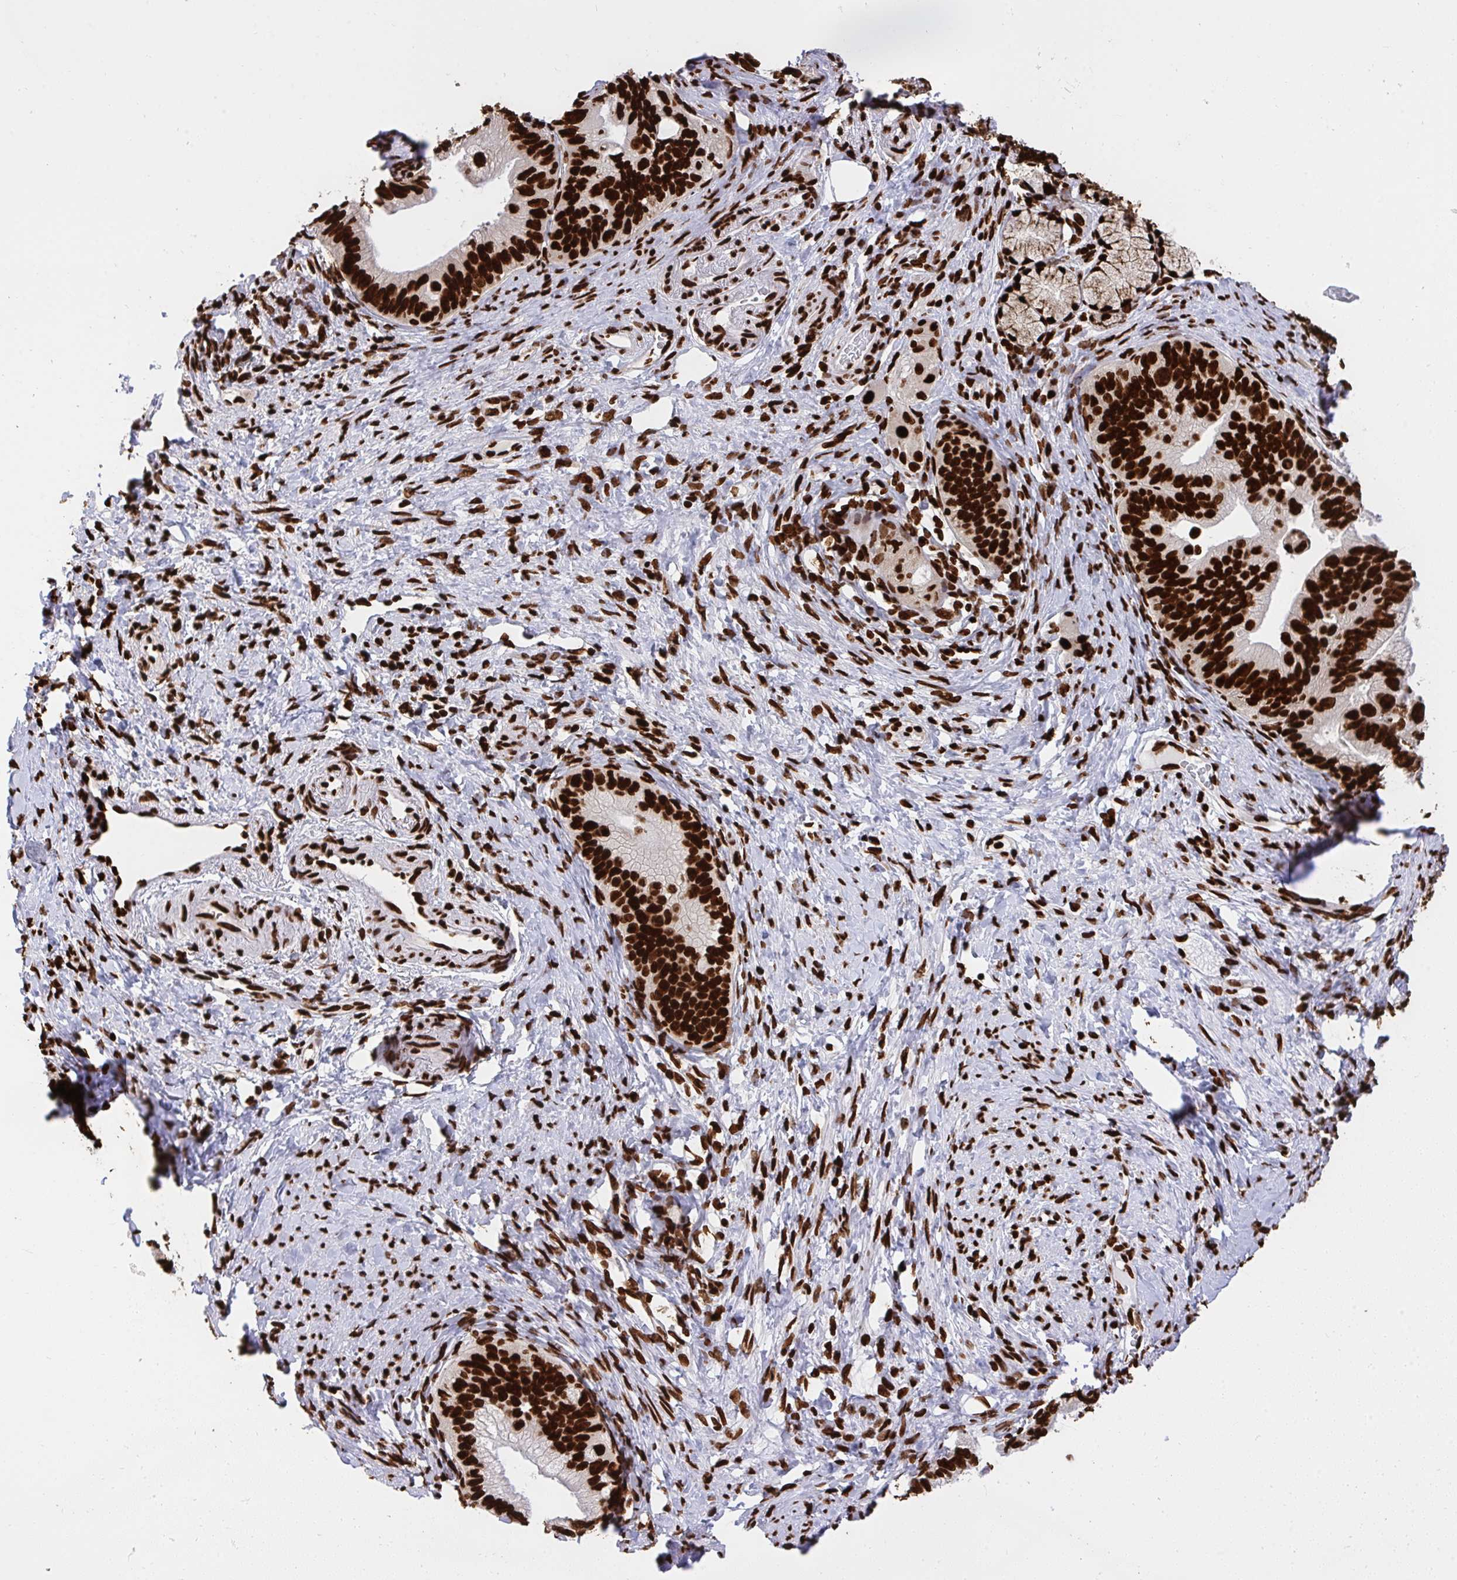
{"staining": {"intensity": "strong", "quantity": ">75%", "location": "nuclear"}, "tissue": "pancreatic cancer", "cell_type": "Tumor cells", "image_type": "cancer", "snomed": [{"axis": "morphology", "description": "Adenocarcinoma, NOS"}, {"axis": "topography", "description": "Pancreas"}], "caption": "Pancreatic cancer (adenocarcinoma) stained with a brown dye shows strong nuclear positive positivity in about >75% of tumor cells.", "gene": "HNRNPL", "patient": {"sex": "male", "age": 70}}